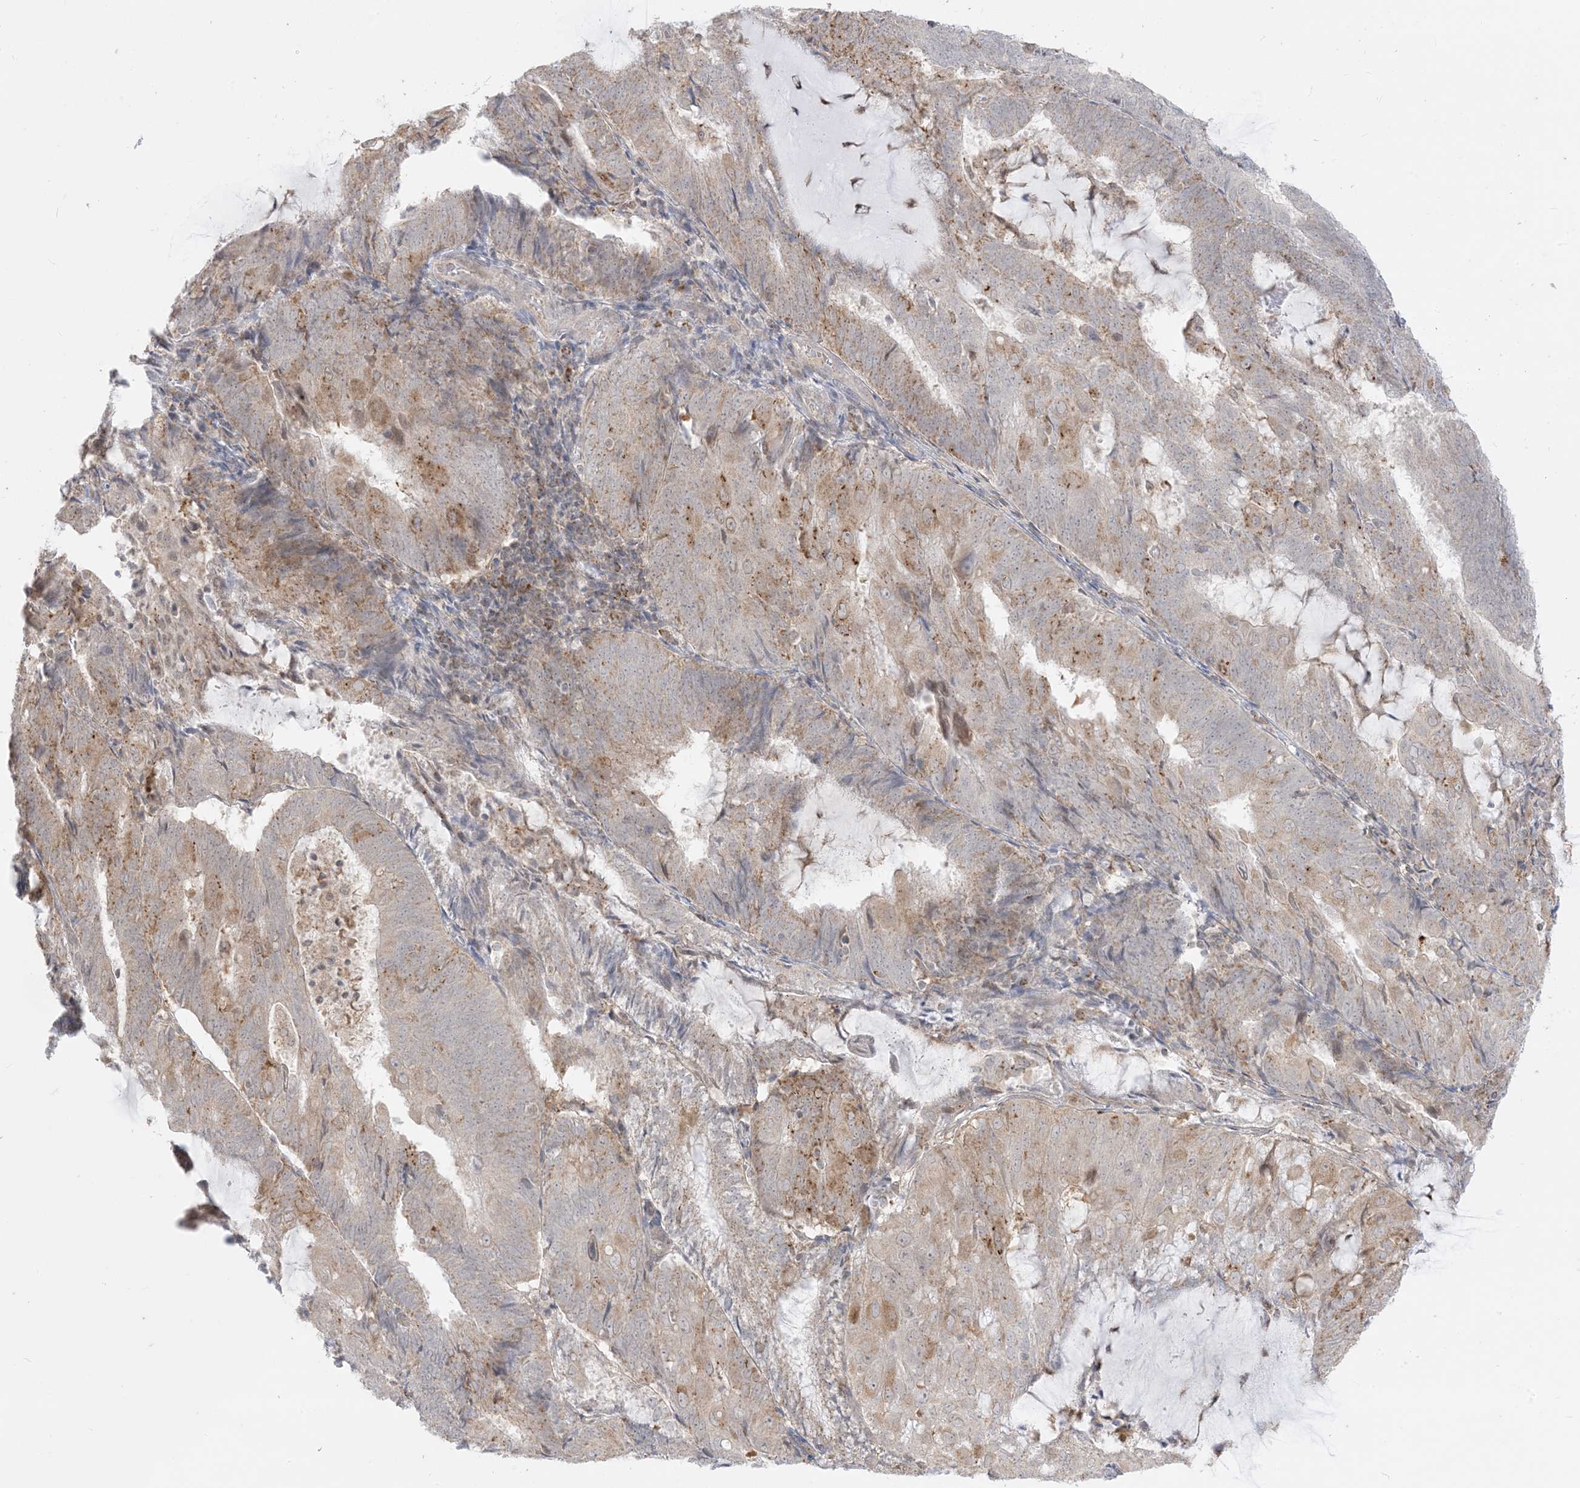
{"staining": {"intensity": "moderate", "quantity": "<25%", "location": "cytoplasmic/membranous"}, "tissue": "endometrial cancer", "cell_type": "Tumor cells", "image_type": "cancer", "snomed": [{"axis": "morphology", "description": "Adenocarcinoma, NOS"}, {"axis": "topography", "description": "Endometrium"}], "caption": "The histopathology image shows staining of endometrial cancer, revealing moderate cytoplasmic/membranous protein staining (brown color) within tumor cells. The staining is performed using DAB (3,3'-diaminobenzidine) brown chromogen to label protein expression. The nuclei are counter-stained blue using hematoxylin.", "gene": "KANSL3", "patient": {"sex": "female", "age": 81}}